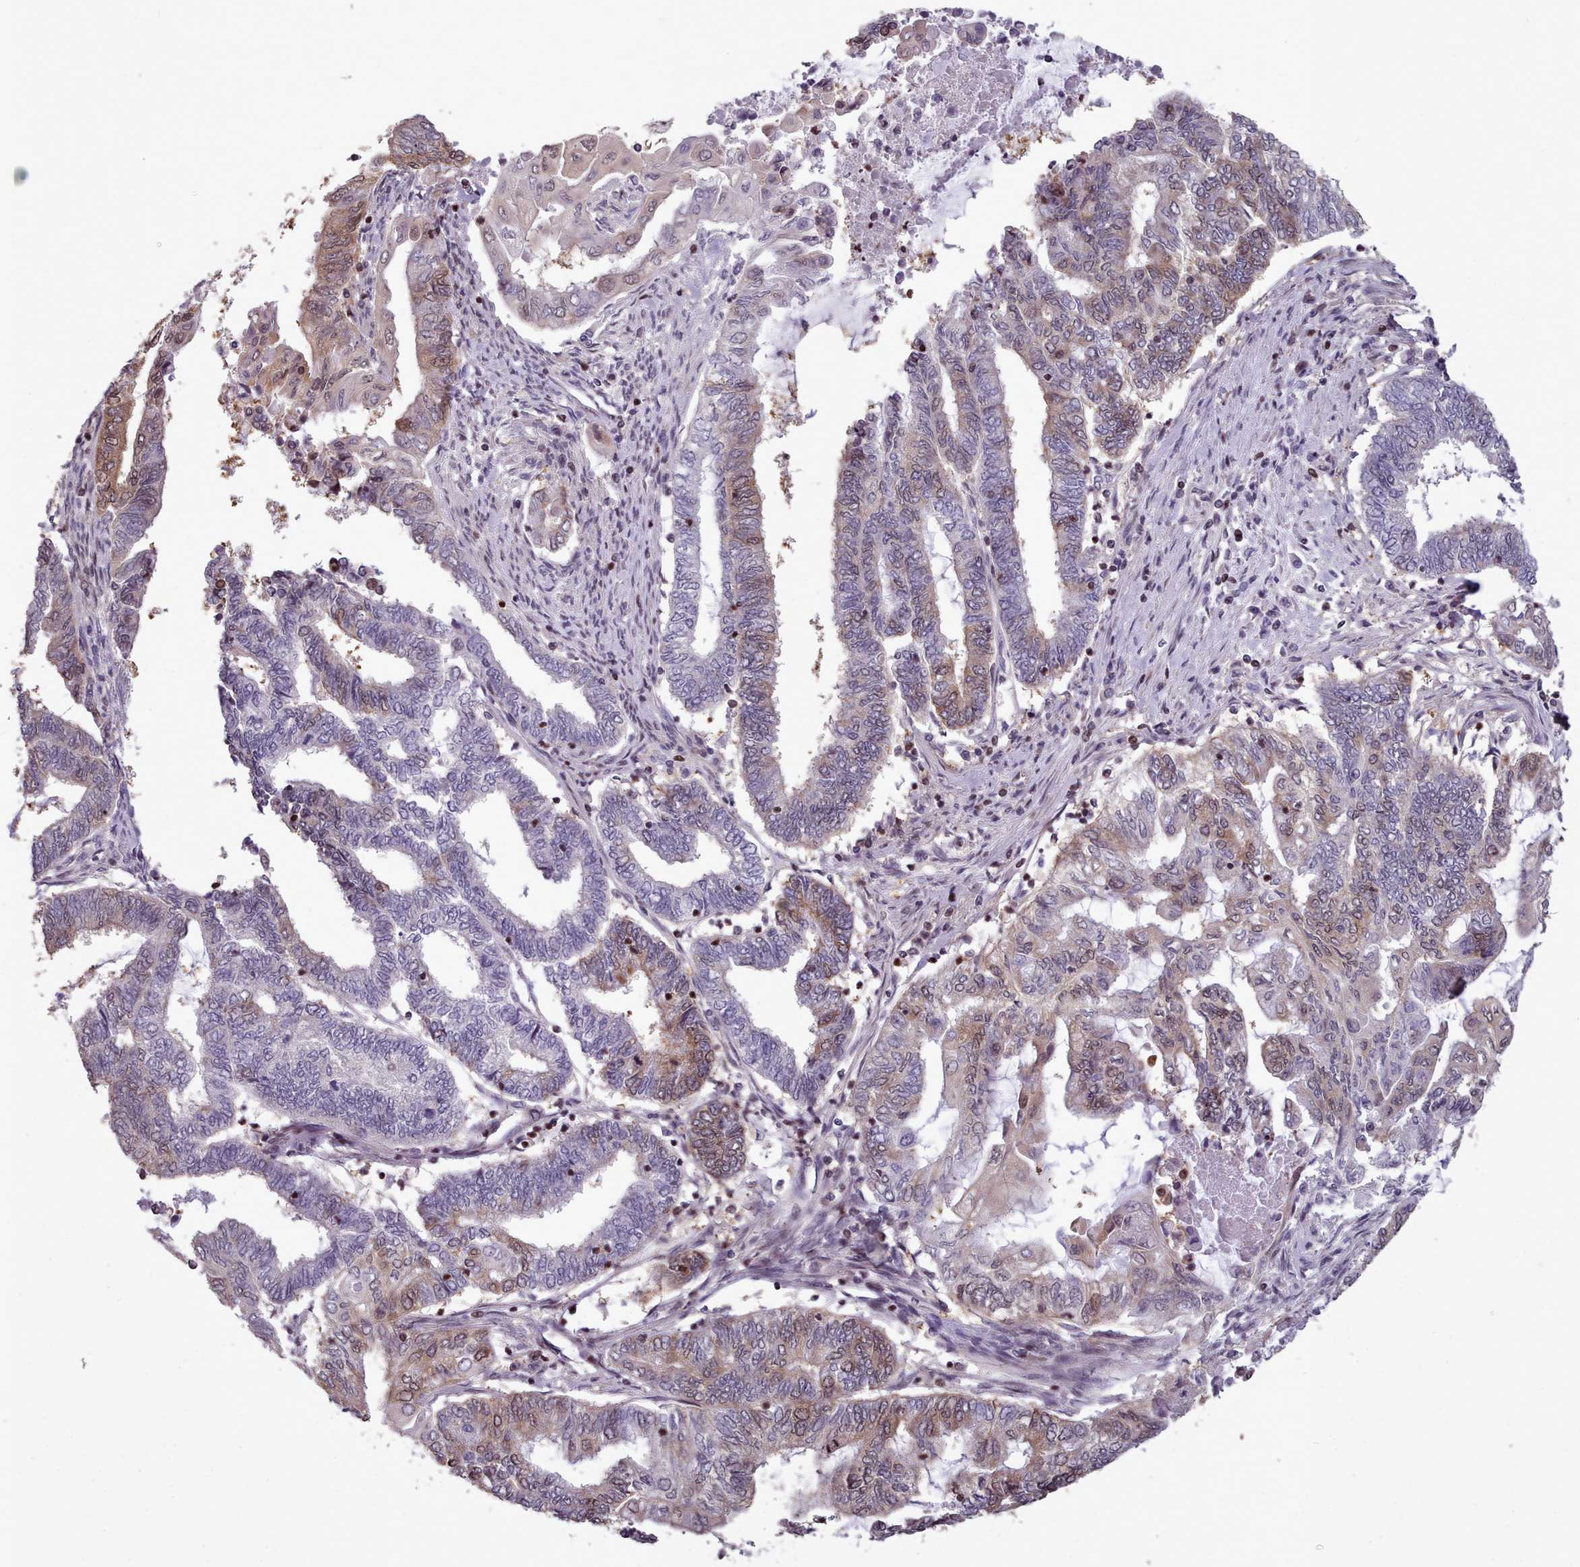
{"staining": {"intensity": "weak", "quantity": "25%-75%", "location": "cytoplasmic/membranous,nuclear"}, "tissue": "endometrial cancer", "cell_type": "Tumor cells", "image_type": "cancer", "snomed": [{"axis": "morphology", "description": "Adenocarcinoma, NOS"}, {"axis": "topography", "description": "Uterus"}, {"axis": "topography", "description": "Endometrium"}], "caption": "Protein staining by IHC shows weak cytoplasmic/membranous and nuclear positivity in approximately 25%-75% of tumor cells in adenocarcinoma (endometrial).", "gene": "ENSA", "patient": {"sex": "female", "age": 70}}